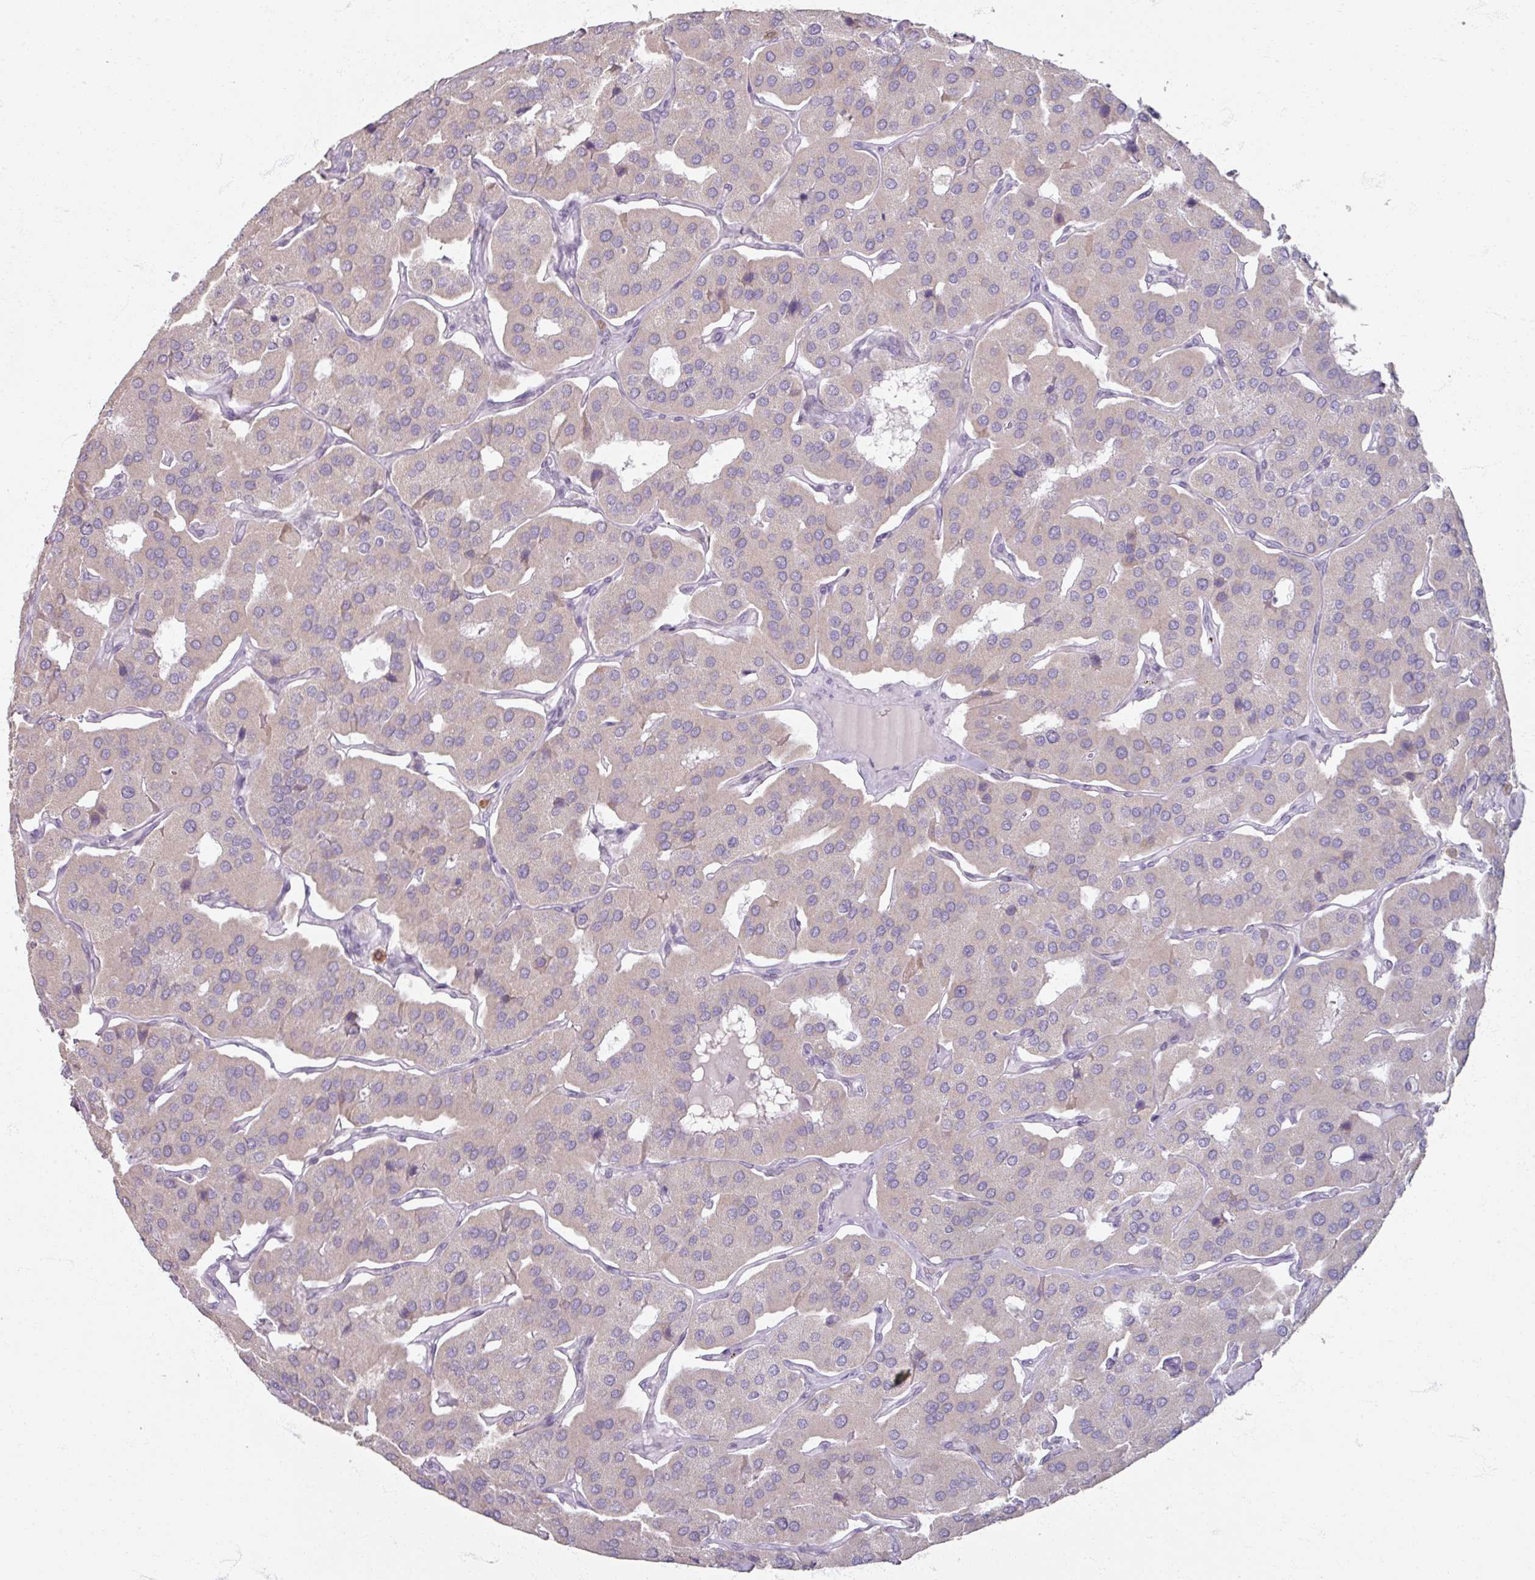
{"staining": {"intensity": "weak", "quantity": ">75%", "location": "cytoplasmic/membranous"}, "tissue": "parathyroid gland", "cell_type": "Glandular cells", "image_type": "normal", "snomed": [{"axis": "morphology", "description": "Normal tissue, NOS"}, {"axis": "morphology", "description": "Adenoma, NOS"}, {"axis": "topography", "description": "Parathyroid gland"}], "caption": "Protein expression analysis of normal human parathyroid gland reveals weak cytoplasmic/membranous staining in approximately >75% of glandular cells.", "gene": "SOX11", "patient": {"sex": "female", "age": 86}}